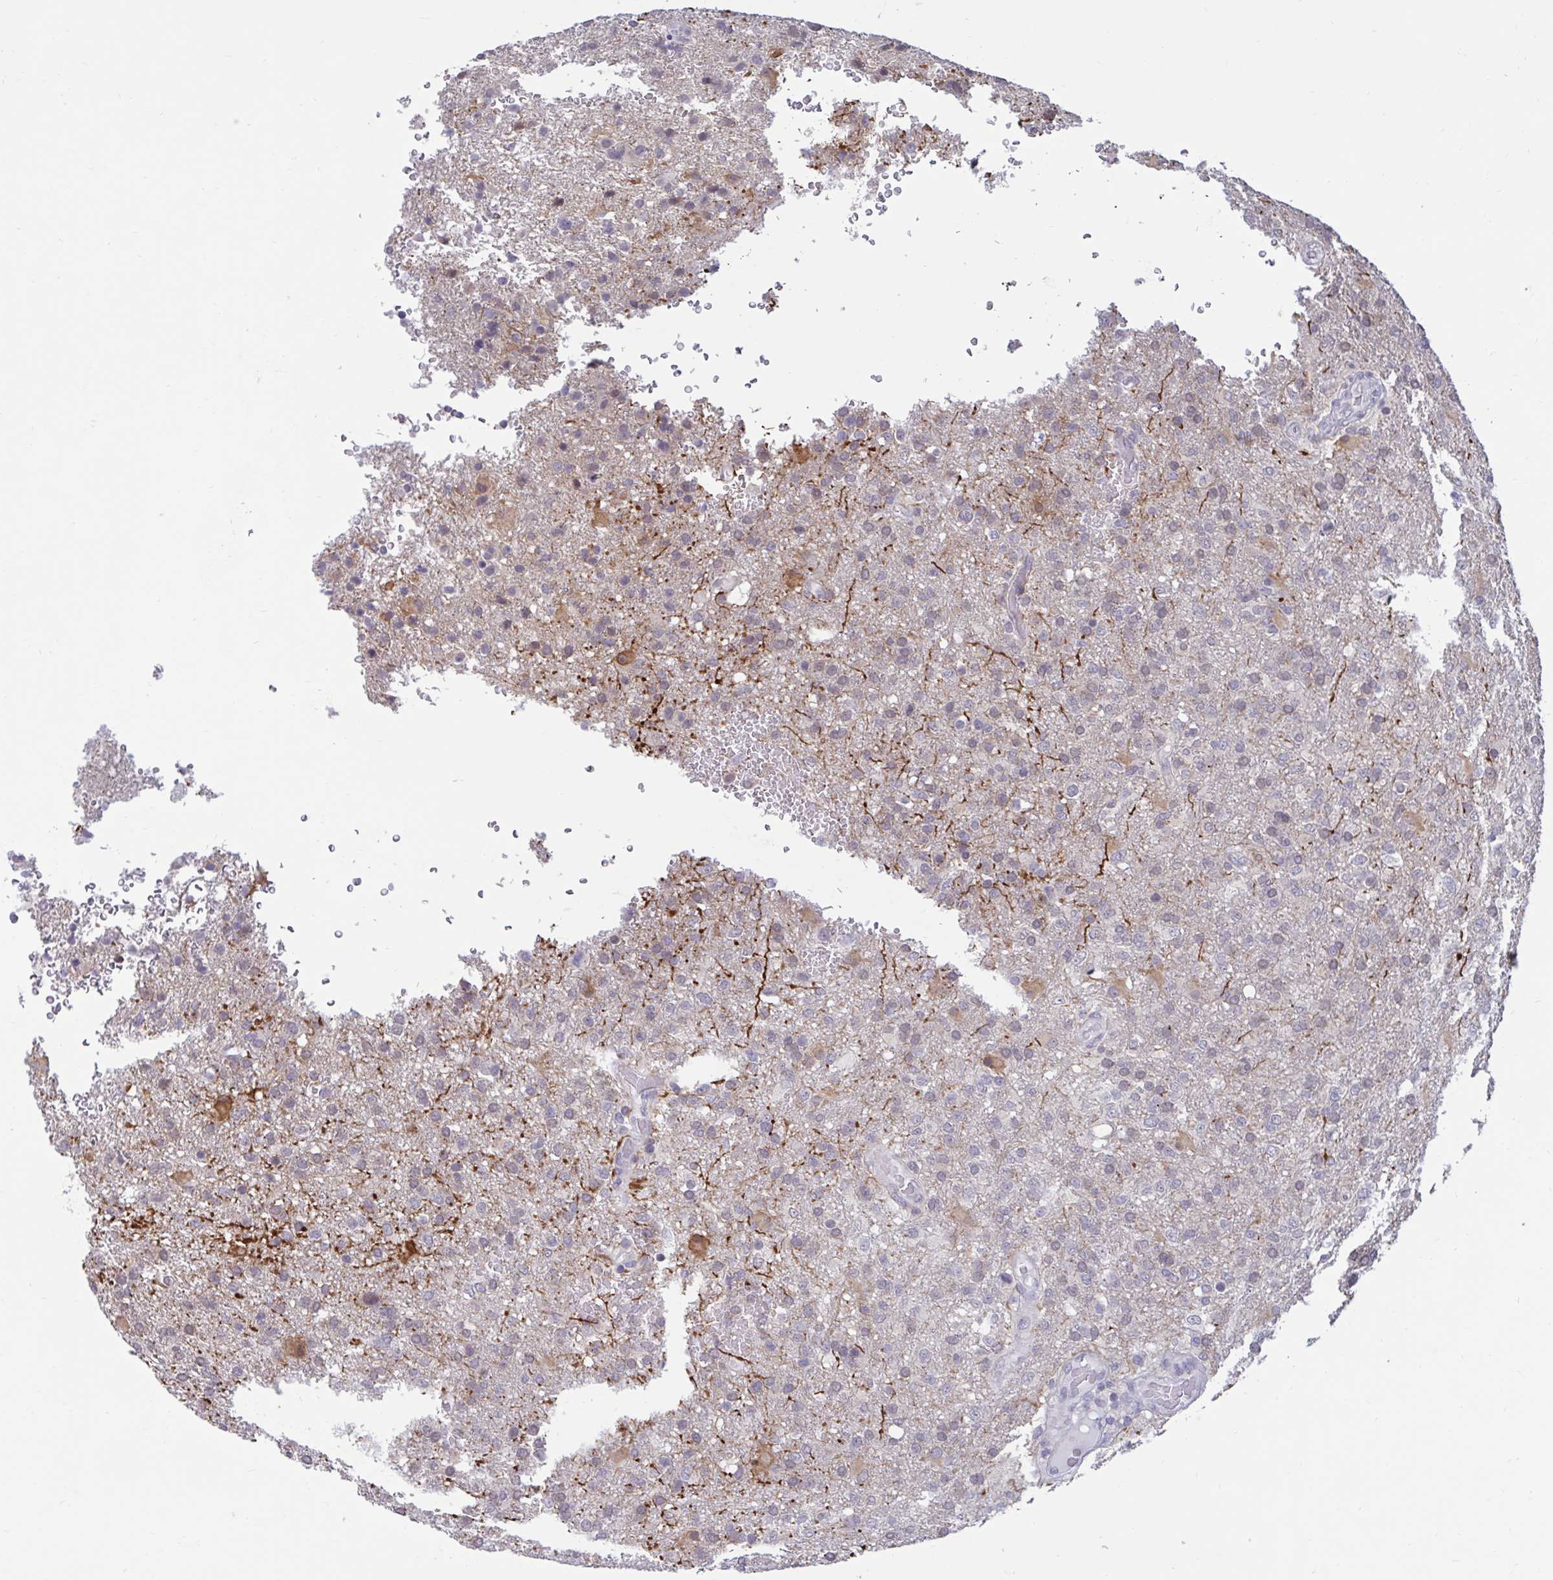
{"staining": {"intensity": "weak", "quantity": "25%-75%", "location": "cytoplasmic/membranous"}, "tissue": "glioma", "cell_type": "Tumor cells", "image_type": "cancer", "snomed": [{"axis": "morphology", "description": "Glioma, malignant, High grade"}, {"axis": "topography", "description": "Brain"}], "caption": "Immunohistochemistry (IHC) image of human glioma stained for a protein (brown), which exhibits low levels of weak cytoplasmic/membranous positivity in approximately 25%-75% of tumor cells.", "gene": "ARPP19", "patient": {"sex": "female", "age": 74}}